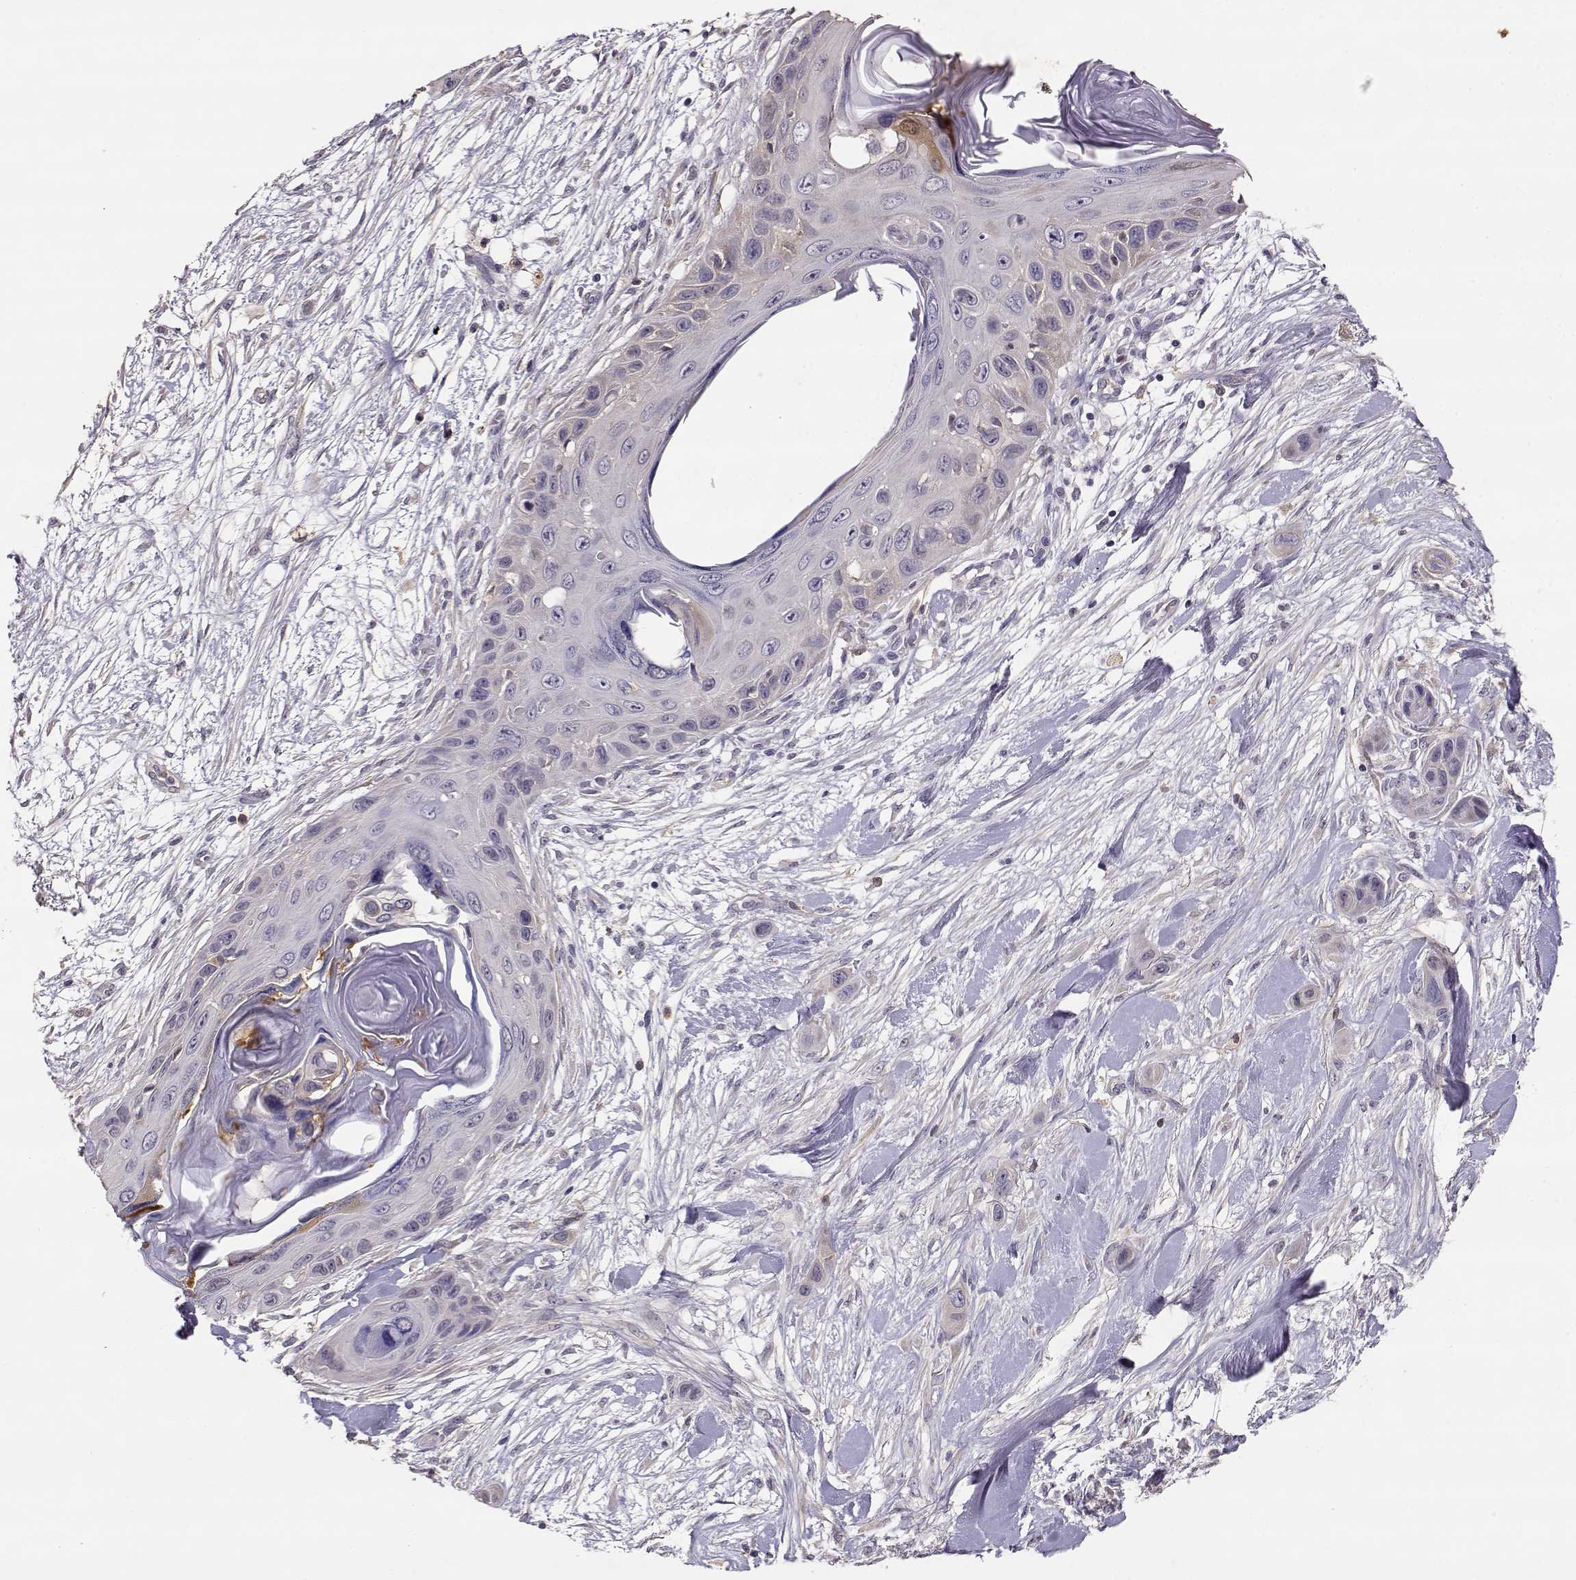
{"staining": {"intensity": "negative", "quantity": "none", "location": "none"}, "tissue": "skin cancer", "cell_type": "Tumor cells", "image_type": "cancer", "snomed": [{"axis": "morphology", "description": "Squamous cell carcinoma, NOS"}, {"axis": "topography", "description": "Skin"}], "caption": "Squamous cell carcinoma (skin) stained for a protein using immunohistochemistry shows no expression tumor cells.", "gene": "TACR1", "patient": {"sex": "male", "age": 79}}